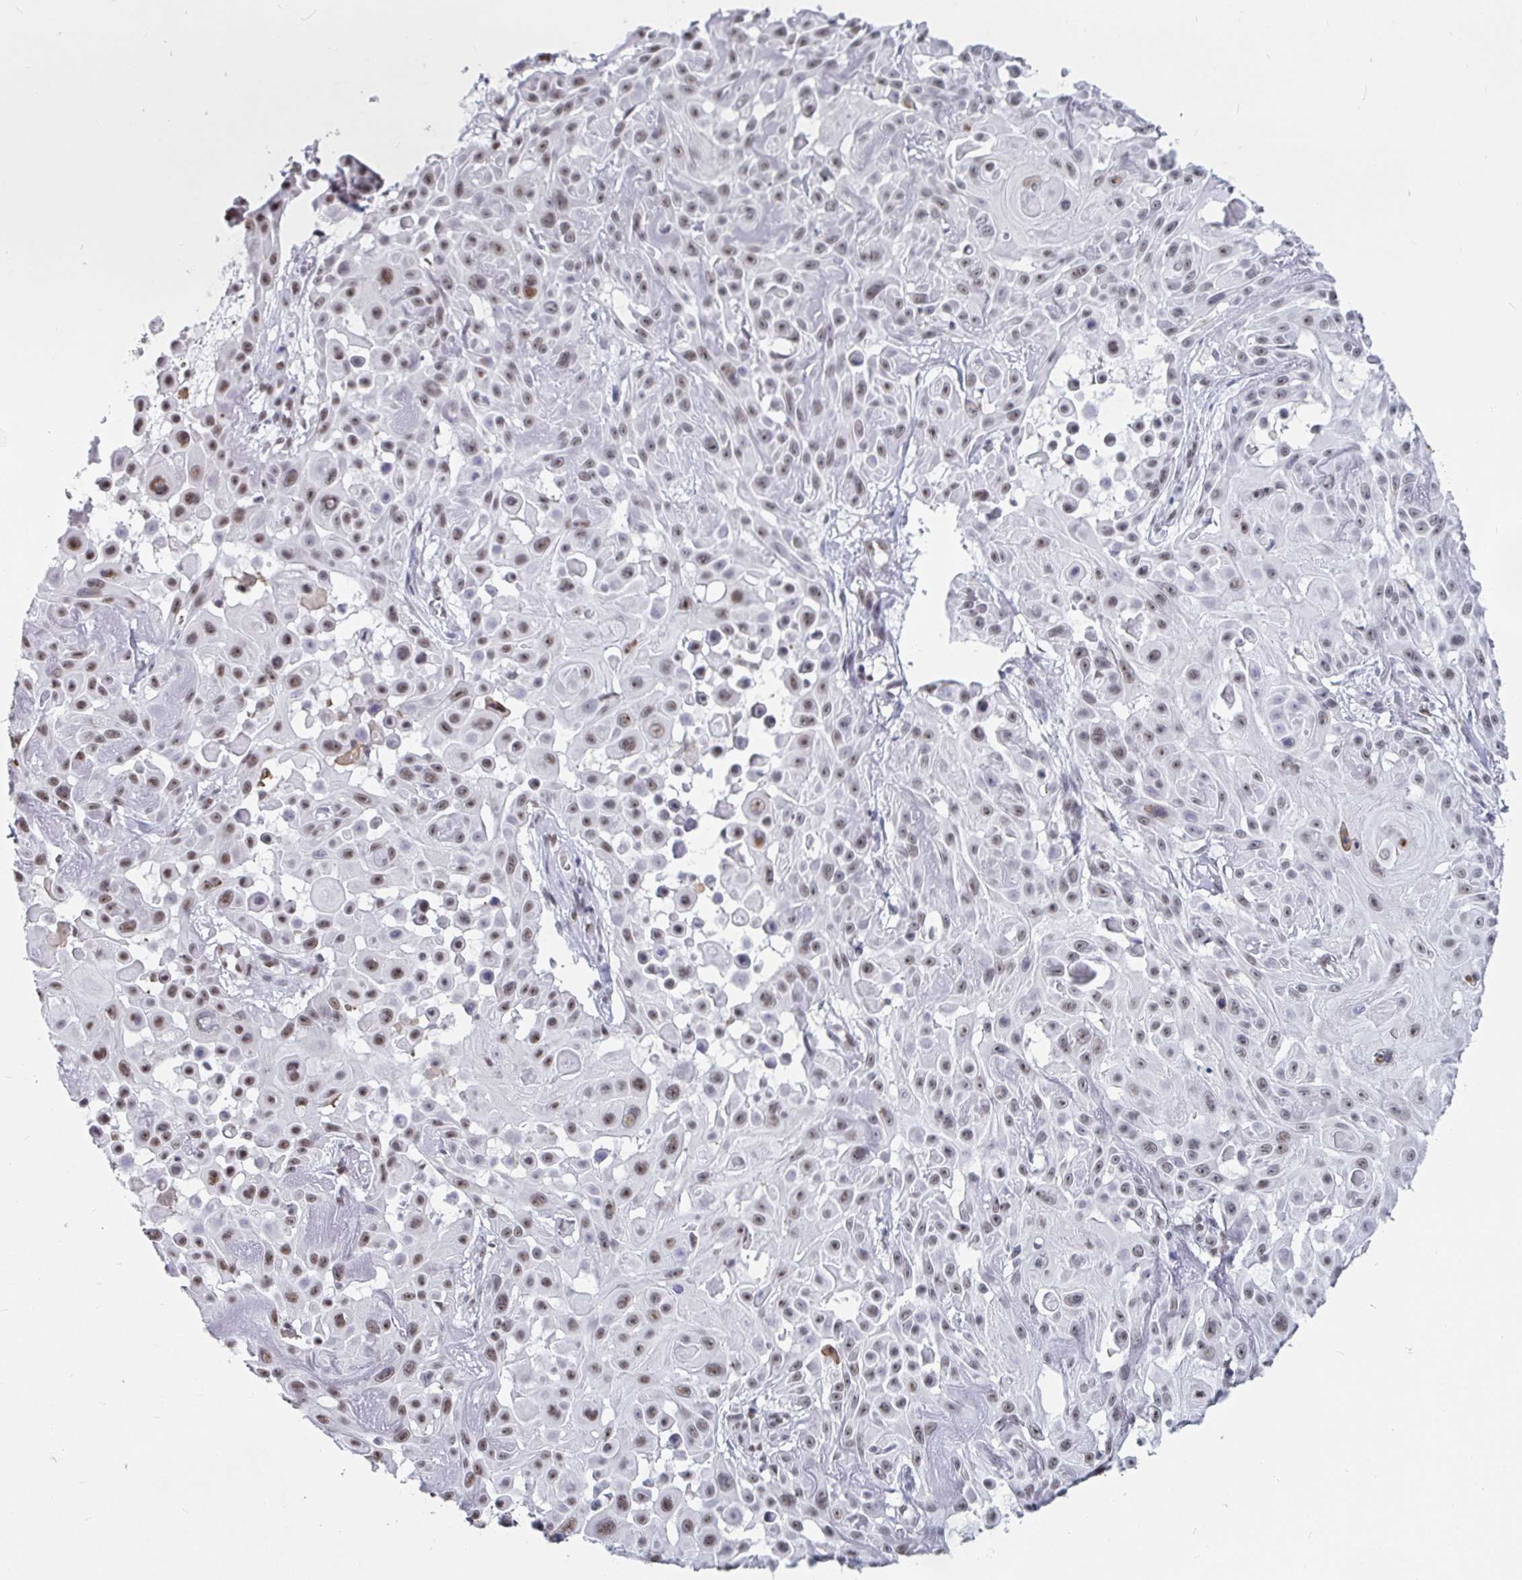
{"staining": {"intensity": "weak", "quantity": ">75%", "location": "nuclear"}, "tissue": "skin cancer", "cell_type": "Tumor cells", "image_type": "cancer", "snomed": [{"axis": "morphology", "description": "Squamous cell carcinoma, NOS"}, {"axis": "topography", "description": "Skin"}], "caption": "The image demonstrates immunohistochemical staining of skin squamous cell carcinoma. There is weak nuclear expression is present in approximately >75% of tumor cells.", "gene": "TRIP12", "patient": {"sex": "male", "age": 91}}